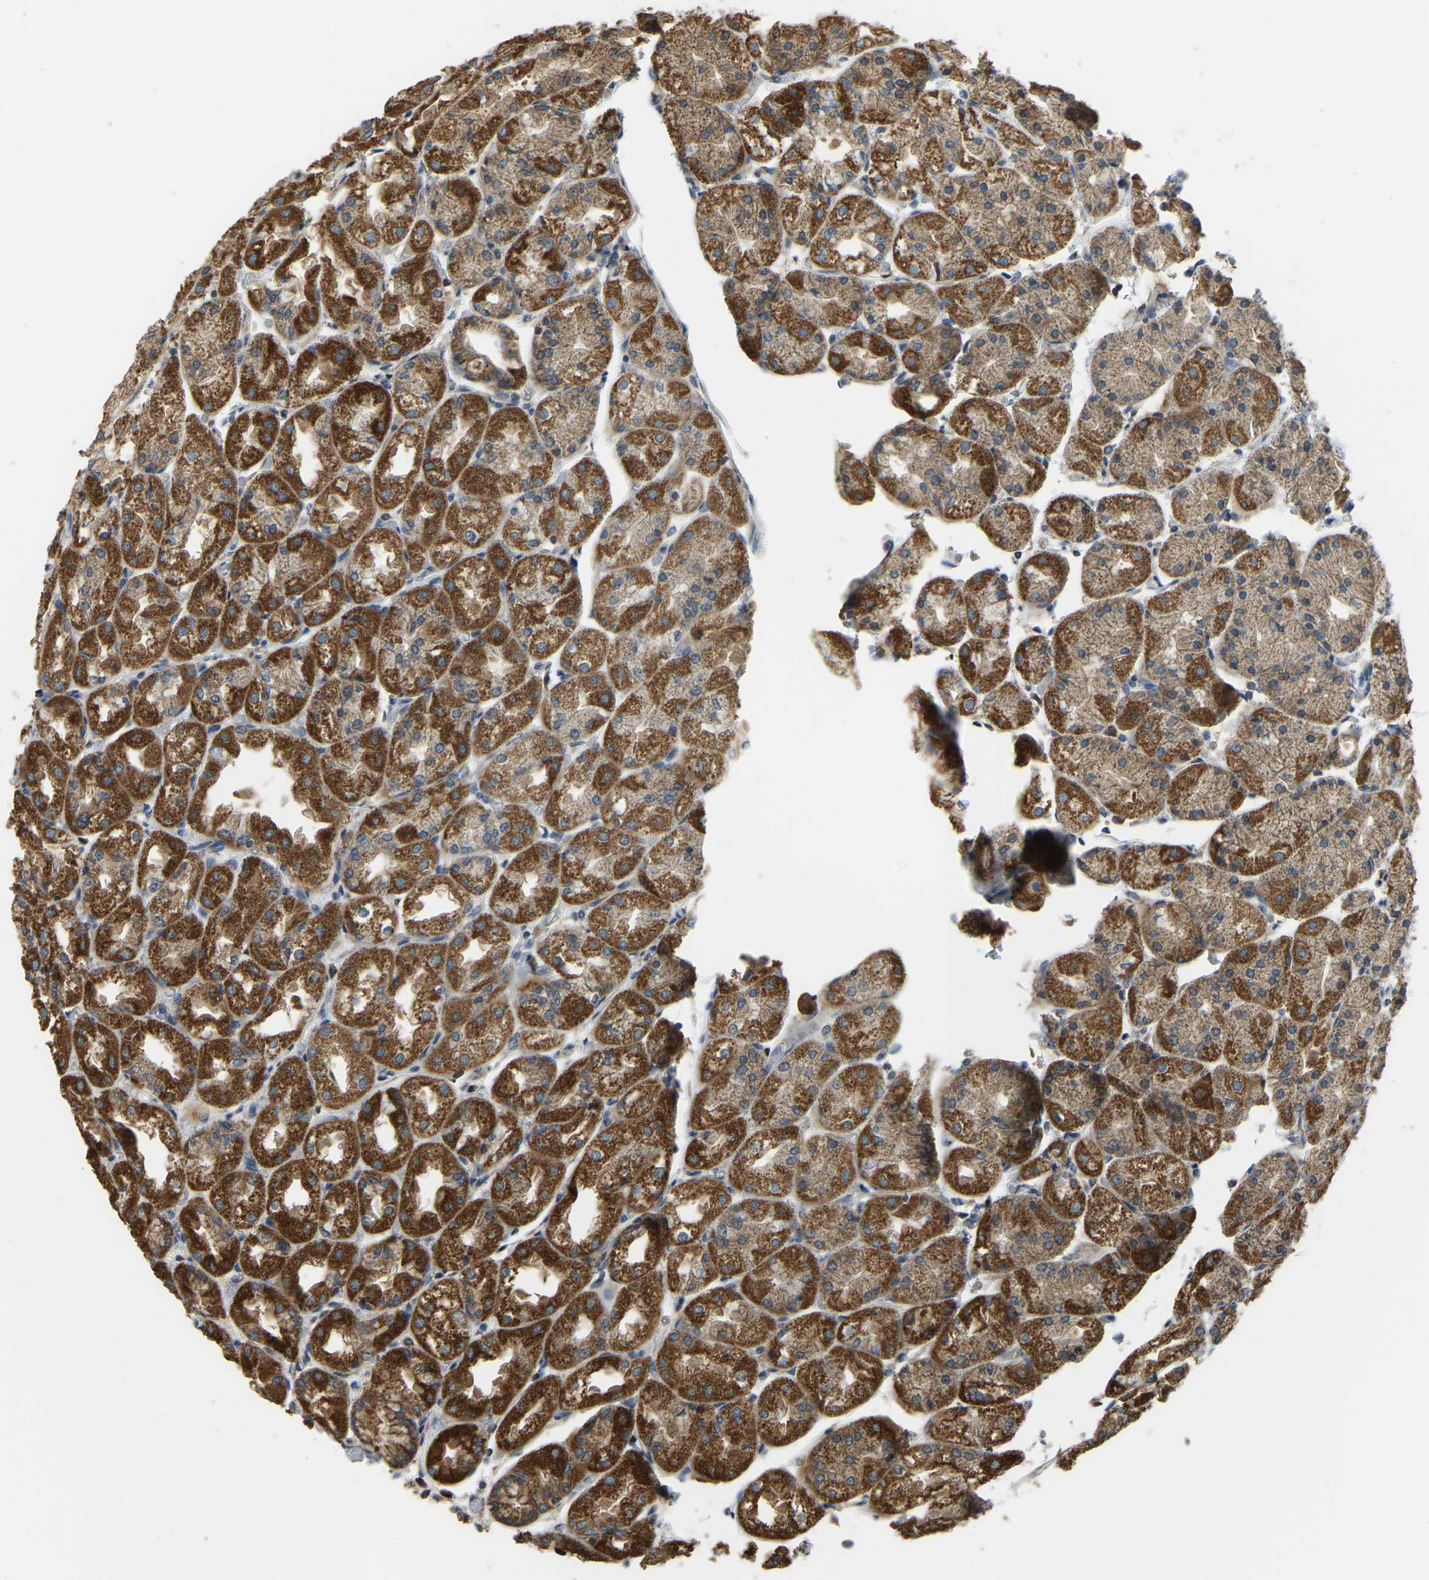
{"staining": {"intensity": "strong", "quantity": ">75%", "location": "cytoplasmic/membranous"}, "tissue": "stomach", "cell_type": "Glandular cells", "image_type": "normal", "snomed": [{"axis": "morphology", "description": "Normal tissue, NOS"}, {"axis": "topography", "description": "Stomach, upper"}], "caption": "Stomach stained with immunohistochemistry shows strong cytoplasmic/membranous staining in about >75% of glandular cells. (DAB IHC, brown staining for protein, blue staining for nuclei).", "gene": "PSMD7", "patient": {"sex": "male", "age": 72}}